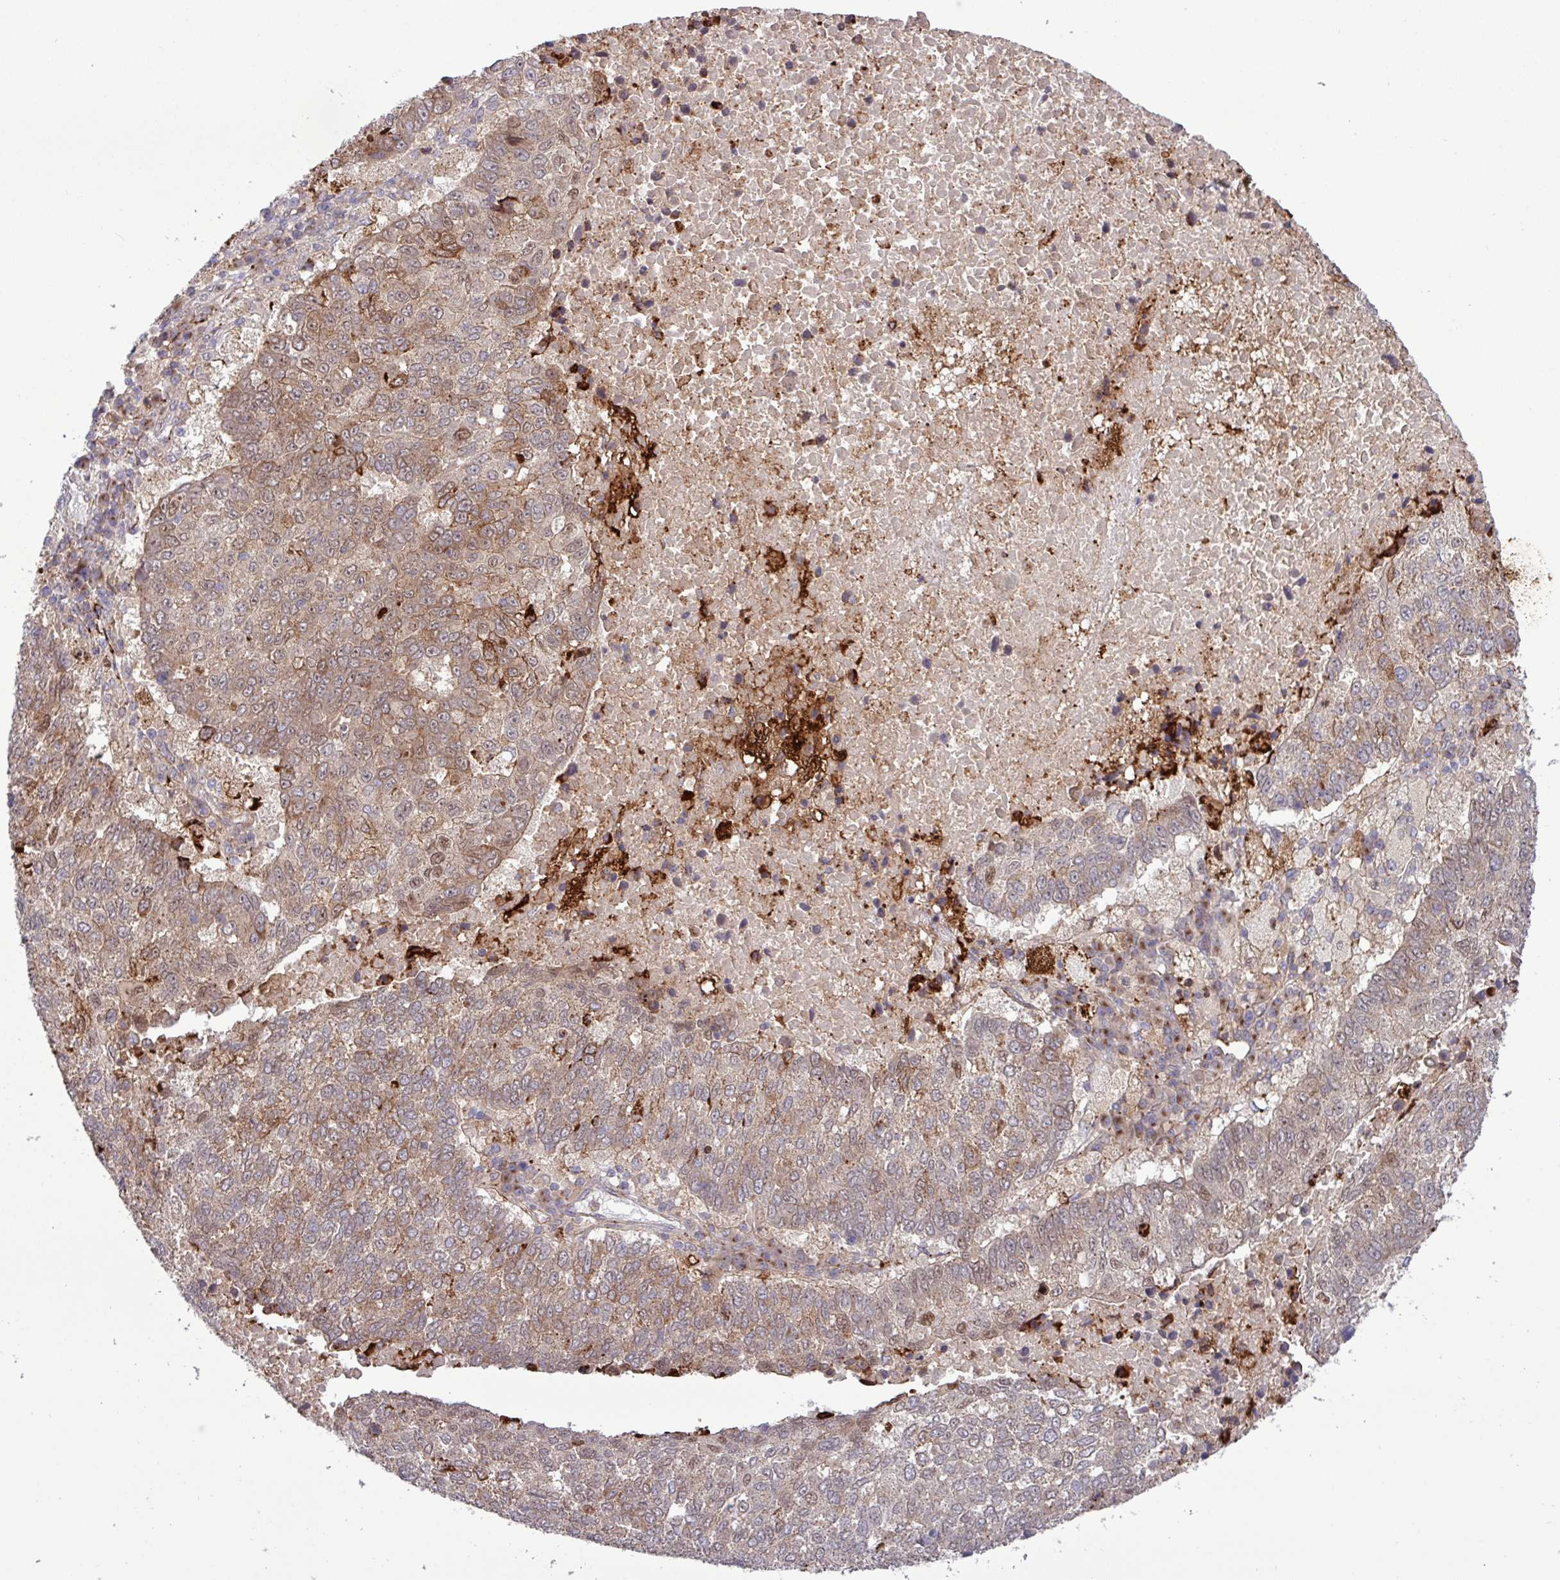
{"staining": {"intensity": "moderate", "quantity": "25%-75%", "location": "cytoplasmic/membranous,nuclear"}, "tissue": "lung cancer", "cell_type": "Tumor cells", "image_type": "cancer", "snomed": [{"axis": "morphology", "description": "Squamous cell carcinoma, NOS"}, {"axis": "topography", "description": "Lung"}], "caption": "Protein analysis of lung cancer tissue demonstrates moderate cytoplasmic/membranous and nuclear staining in approximately 25%-75% of tumor cells.", "gene": "CNTRL", "patient": {"sex": "male", "age": 73}}